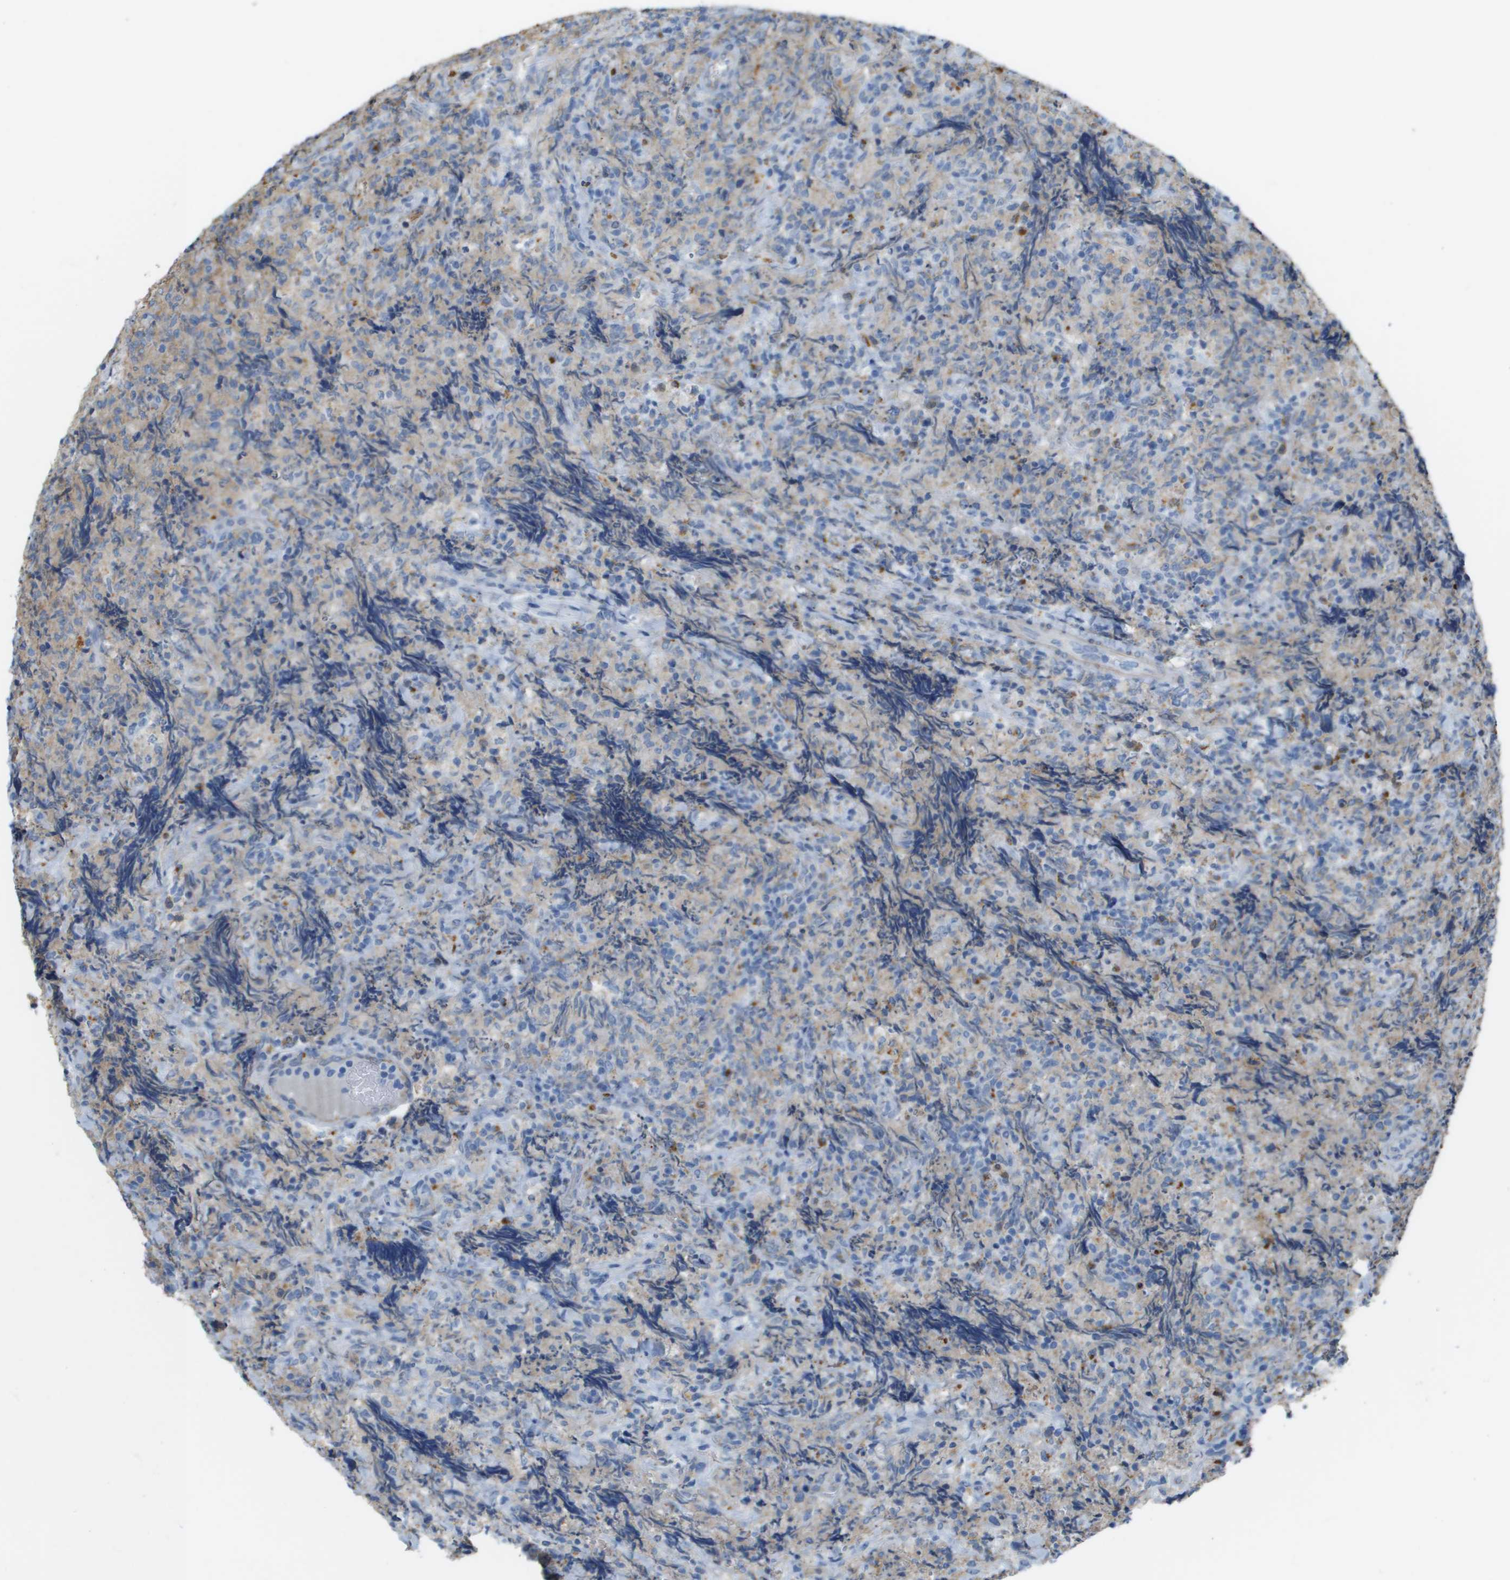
{"staining": {"intensity": "weak", "quantity": "<25%", "location": "cytoplasmic/membranous"}, "tissue": "lymphoma", "cell_type": "Tumor cells", "image_type": "cancer", "snomed": [{"axis": "morphology", "description": "Malignant lymphoma, non-Hodgkin's type, High grade"}, {"axis": "topography", "description": "Tonsil"}], "caption": "Photomicrograph shows no significant protein staining in tumor cells of malignant lymphoma, non-Hodgkin's type (high-grade). Brightfield microscopy of immunohistochemistry (IHC) stained with DAB (3,3'-diaminobenzidine) (brown) and hematoxylin (blue), captured at high magnification.", "gene": "ZBTB43", "patient": {"sex": "female", "age": 36}}